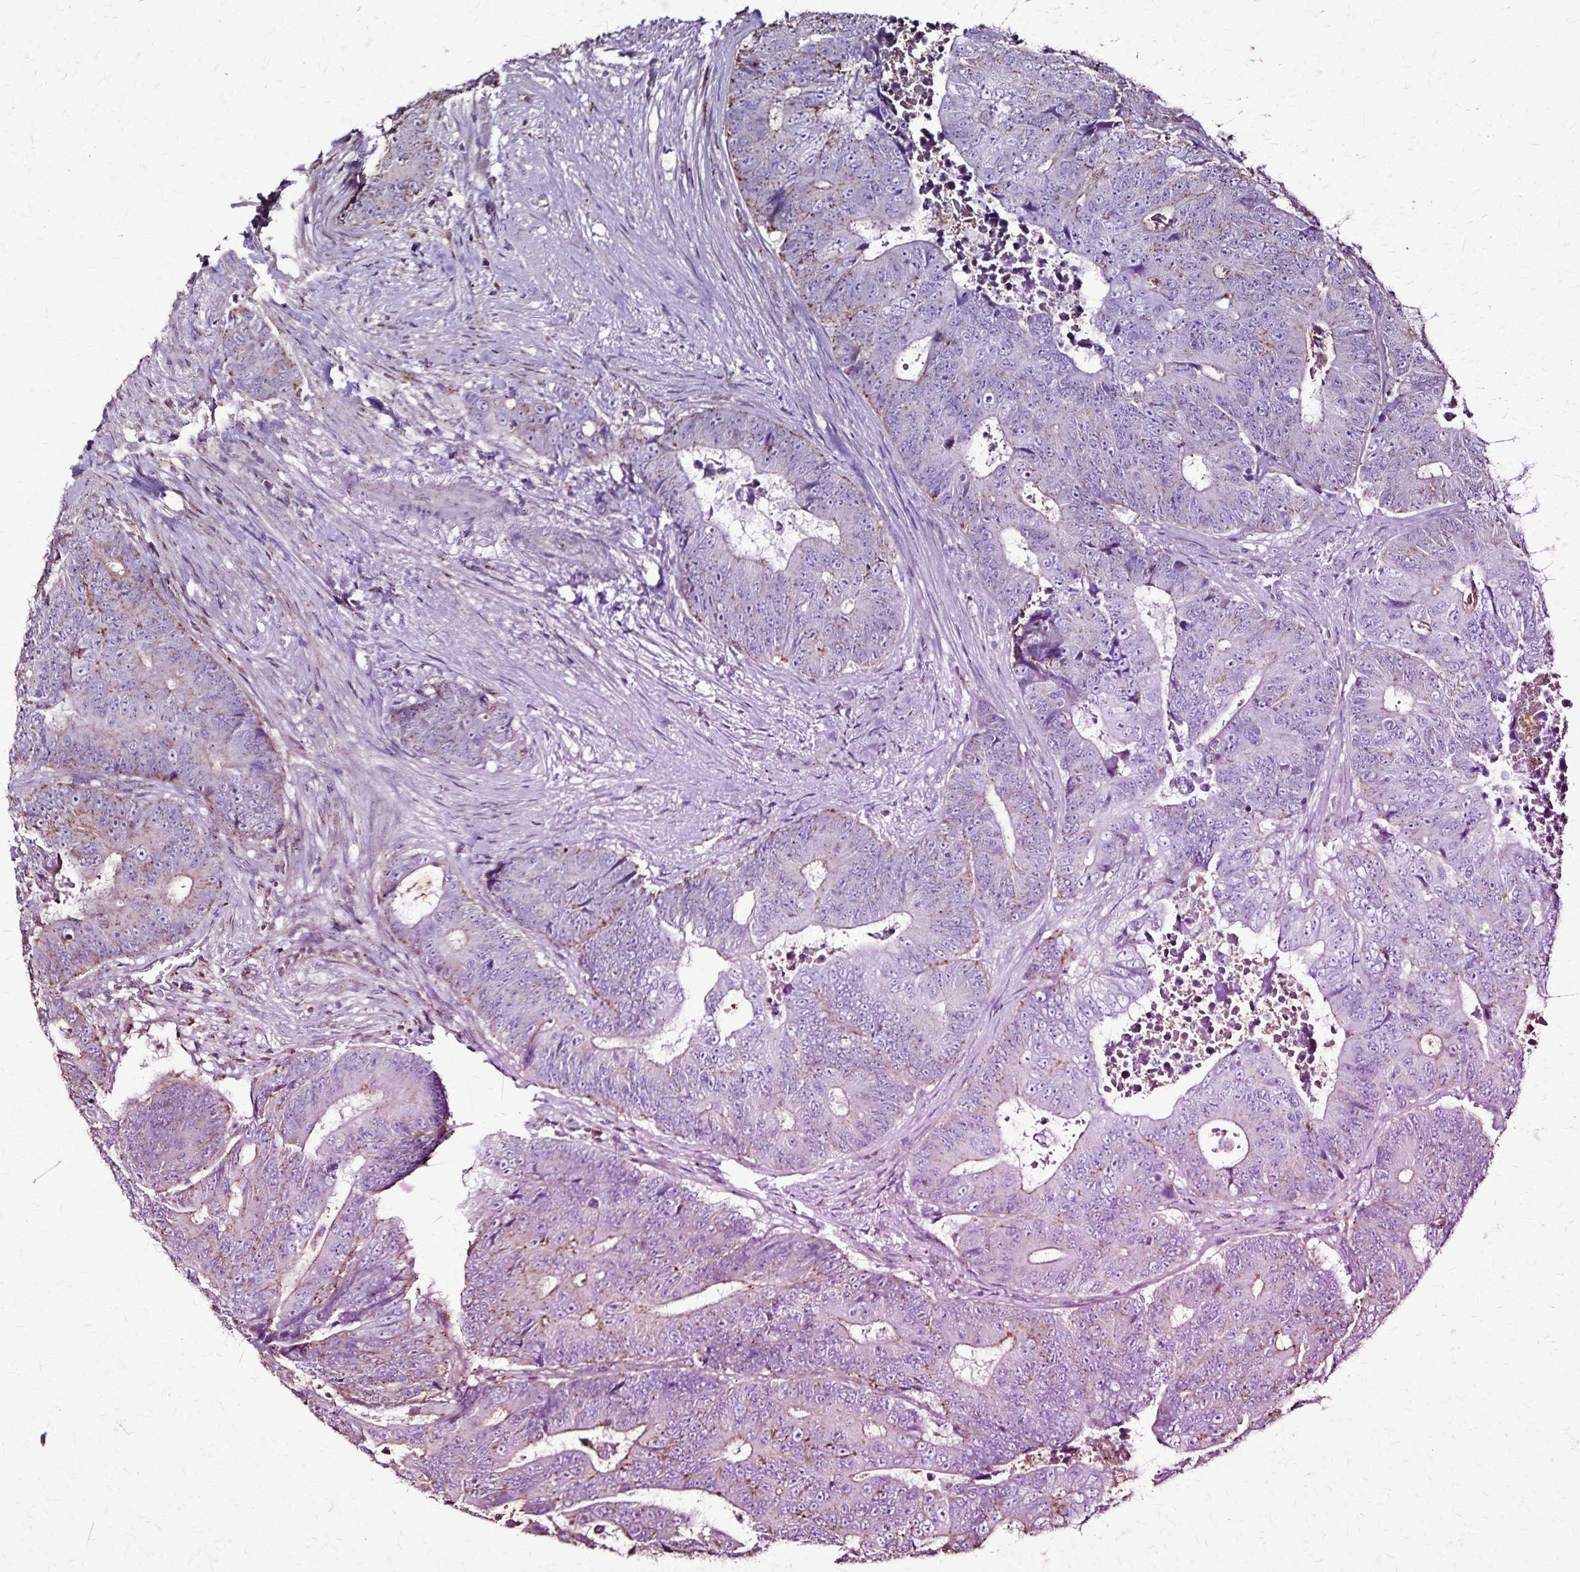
{"staining": {"intensity": "weak", "quantity": "<25%", "location": "cytoplasmic/membranous"}, "tissue": "colorectal cancer", "cell_type": "Tumor cells", "image_type": "cancer", "snomed": [{"axis": "morphology", "description": "Adenocarcinoma, NOS"}, {"axis": "topography", "description": "Colon"}], "caption": "Immunohistochemical staining of colorectal cancer exhibits no significant expression in tumor cells. (DAB (3,3'-diaminobenzidine) IHC with hematoxylin counter stain).", "gene": "CHMP1B", "patient": {"sex": "female", "age": 48}}